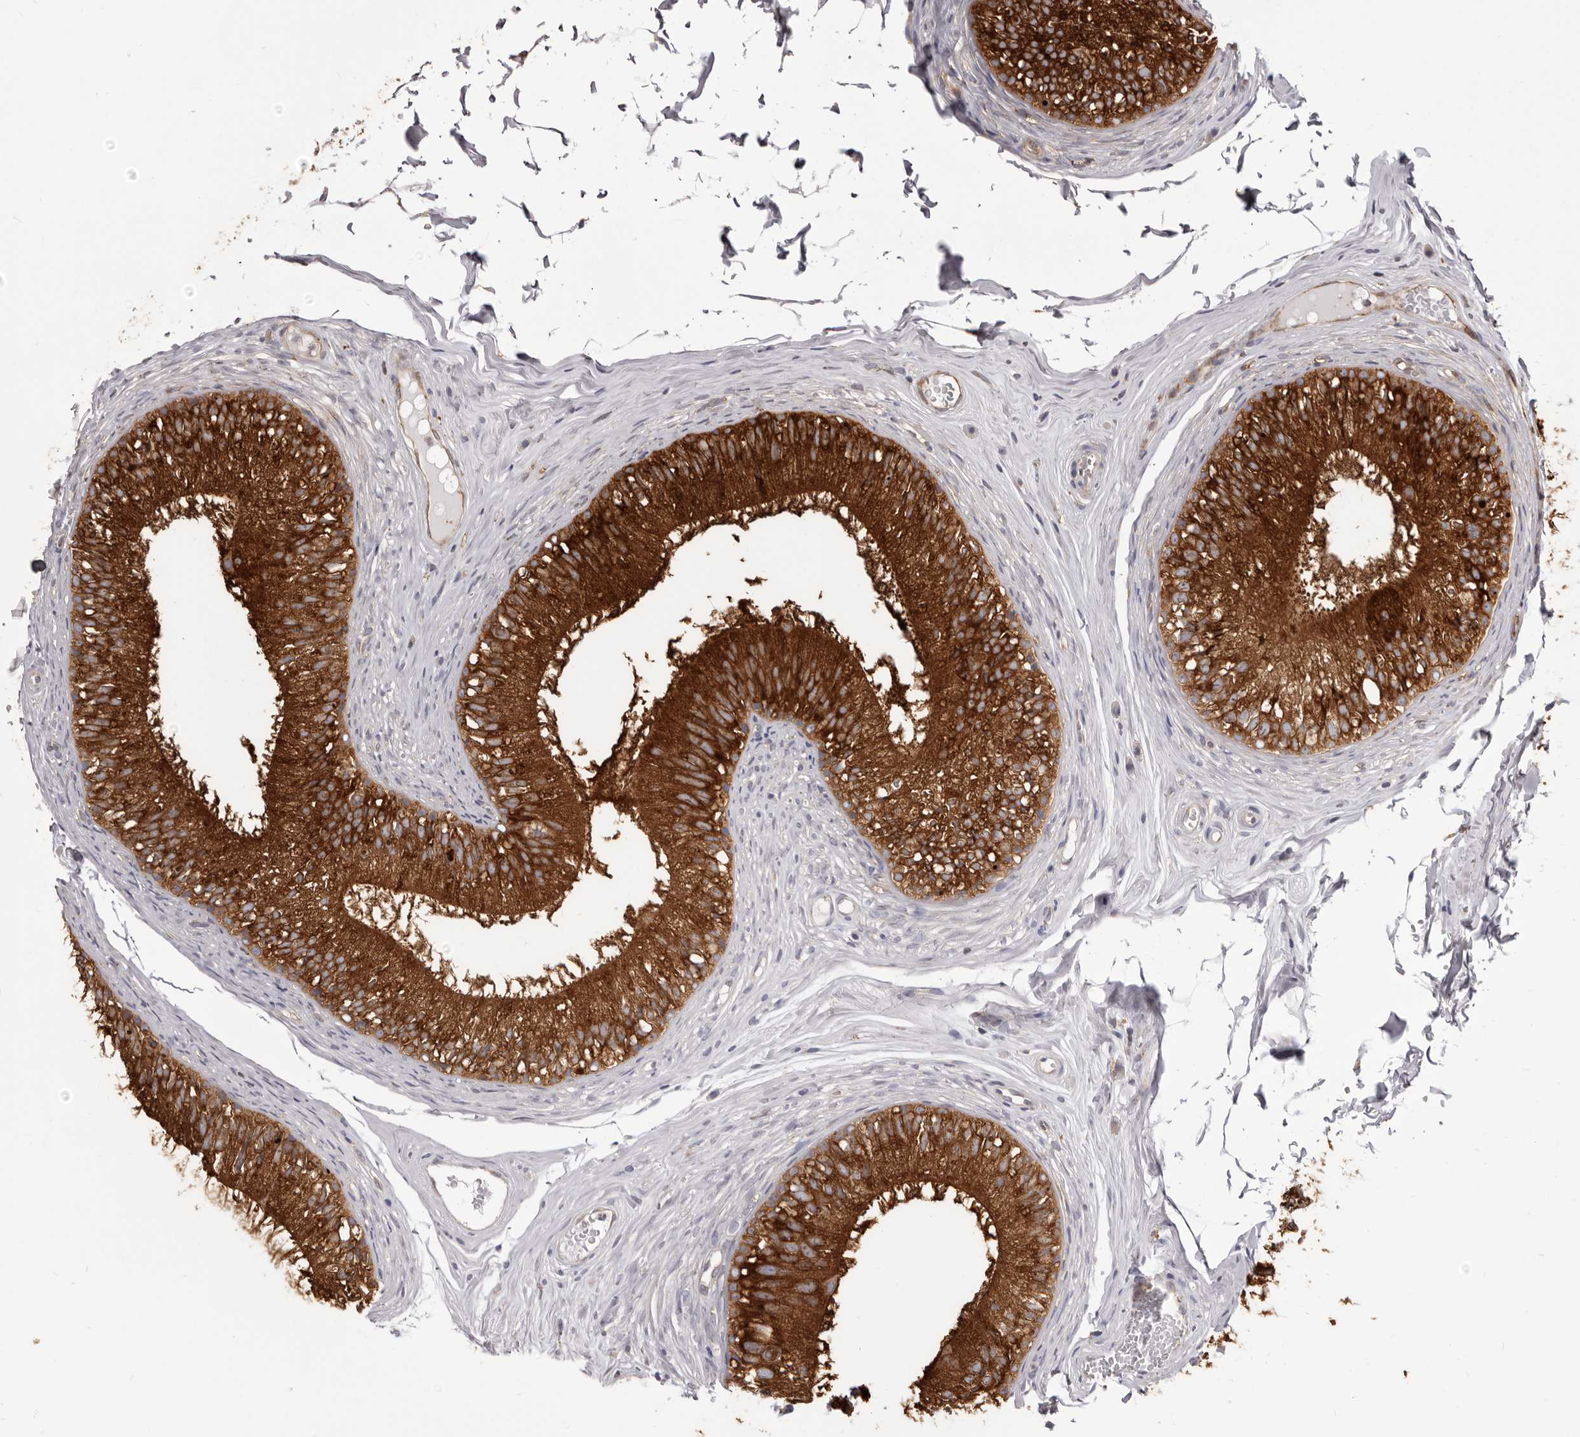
{"staining": {"intensity": "strong", "quantity": ">75%", "location": "cytoplasmic/membranous"}, "tissue": "epididymis", "cell_type": "Glandular cells", "image_type": "normal", "snomed": [{"axis": "morphology", "description": "Normal tissue, NOS"}, {"axis": "morphology", "description": "Seminoma in situ"}, {"axis": "topography", "description": "Testis"}, {"axis": "topography", "description": "Epididymis"}], "caption": "A brown stain highlights strong cytoplasmic/membranous staining of a protein in glandular cells of unremarkable epididymis.", "gene": "QRSL1", "patient": {"sex": "male", "age": 28}}